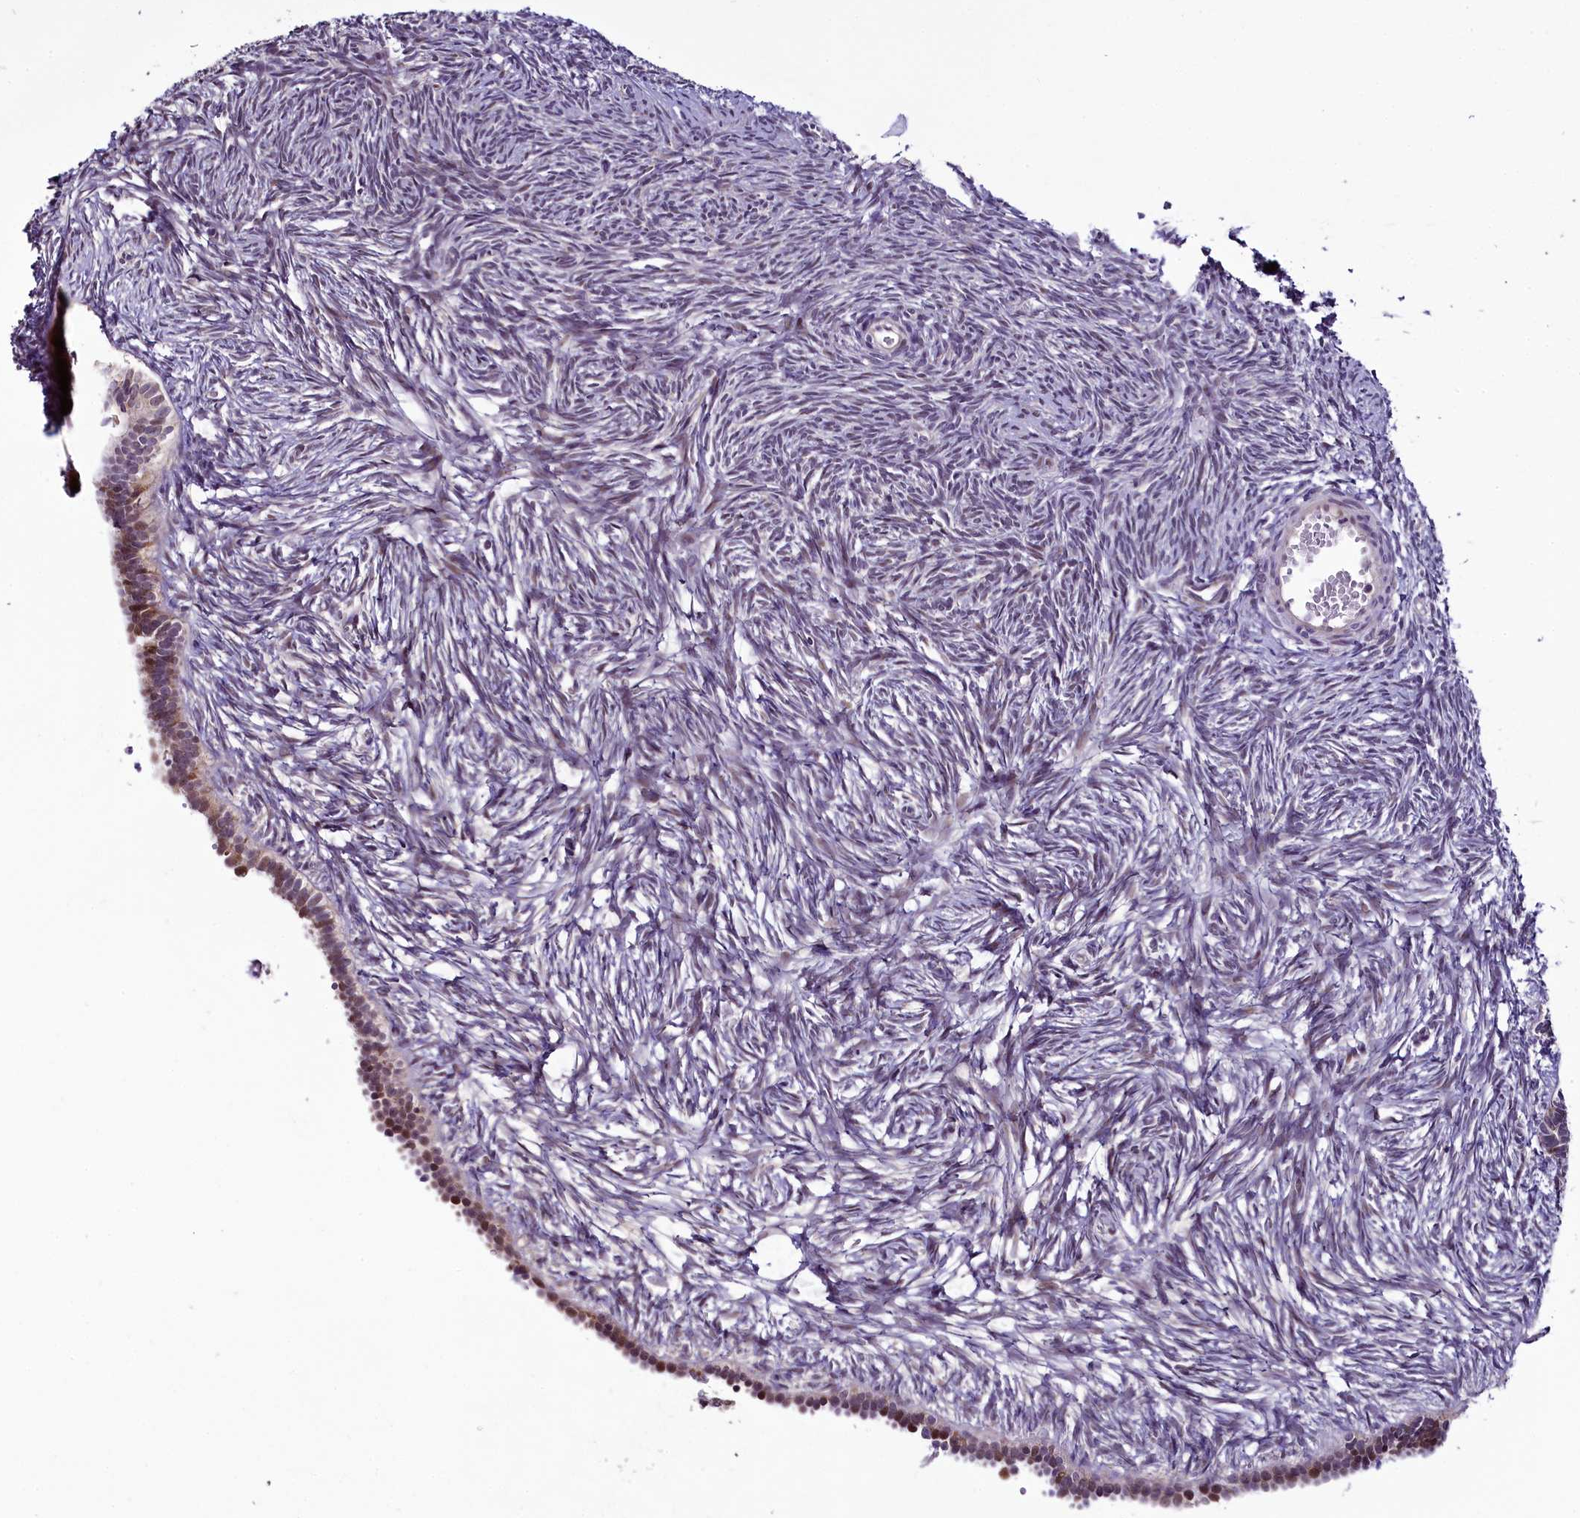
{"staining": {"intensity": "negative", "quantity": "none", "location": "none"}, "tissue": "ovary", "cell_type": "Ovarian stroma cells", "image_type": "normal", "snomed": [{"axis": "morphology", "description": "Normal tissue, NOS"}, {"axis": "topography", "description": "Ovary"}], "caption": "Ovary stained for a protein using immunohistochemistry (IHC) exhibits no positivity ovarian stroma cells.", "gene": "RPUSD2", "patient": {"sex": "female", "age": 51}}